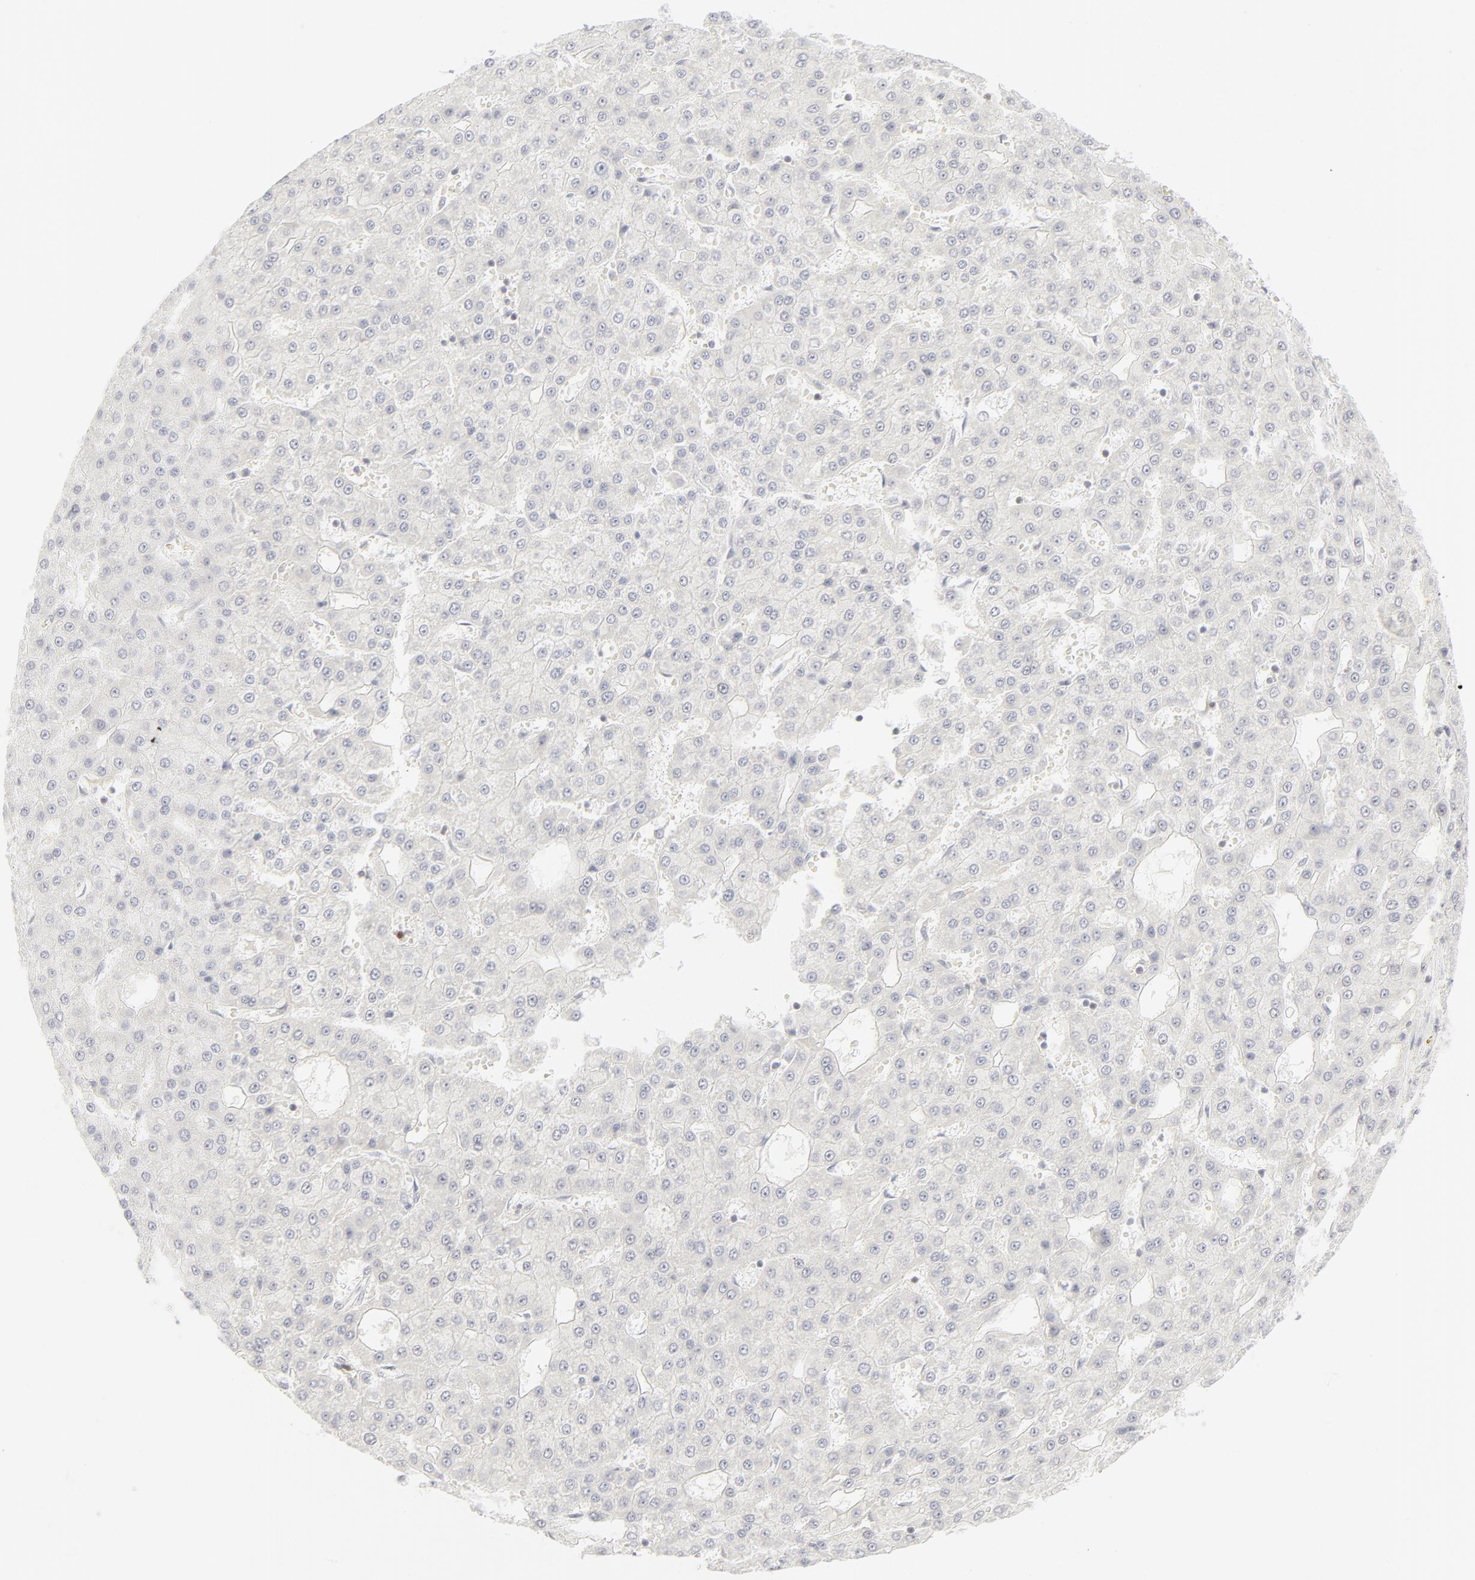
{"staining": {"intensity": "negative", "quantity": "none", "location": "none"}, "tissue": "liver cancer", "cell_type": "Tumor cells", "image_type": "cancer", "snomed": [{"axis": "morphology", "description": "Carcinoma, Hepatocellular, NOS"}, {"axis": "topography", "description": "Liver"}], "caption": "Histopathology image shows no significant protein positivity in tumor cells of liver cancer.", "gene": "PRKCB", "patient": {"sex": "male", "age": 47}}